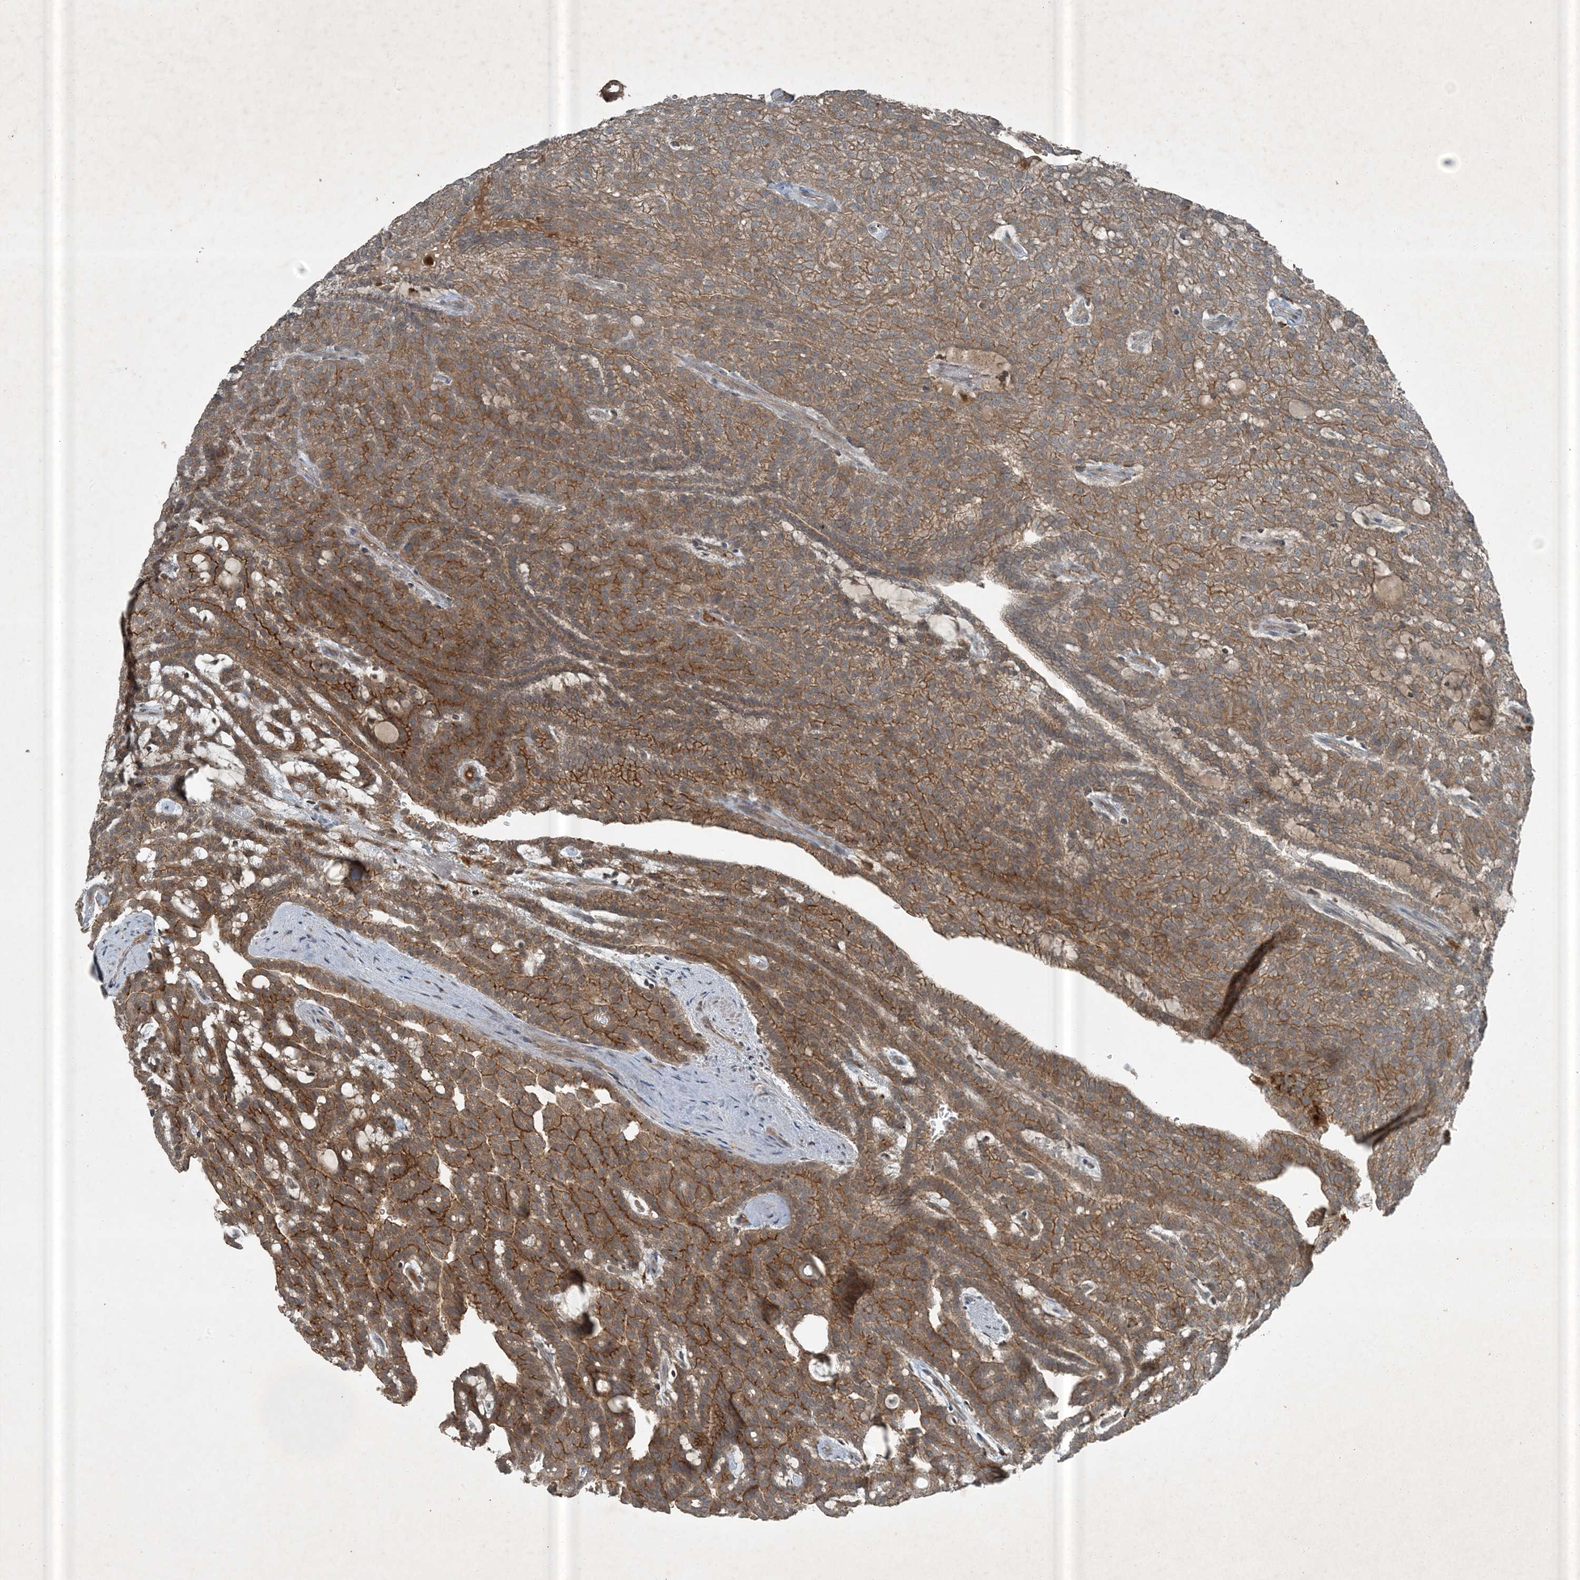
{"staining": {"intensity": "moderate", "quantity": ">75%", "location": "cytoplasmic/membranous"}, "tissue": "renal cancer", "cell_type": "Tumor cells", "image_type": "cancer", "snomed": [{"axis": "morphology", "description": "Adenocarcinoma, NOS"}, {"axis": "topography", "description": "Kidney"}], "caption": "Immunohistochemical staining of human renal adenocarcinoma displays medium levels of moderate cytoplasmic/membranous protein expression in about >75% of tumor cells. Using DAB (3,3'-diaminobenzidine) (brown) and hematoxylin (blue) stains, captured at high magnification using brightfield microscopy.", "gene": "MDN1", "patient": {"sex": "male", "age": 63}}